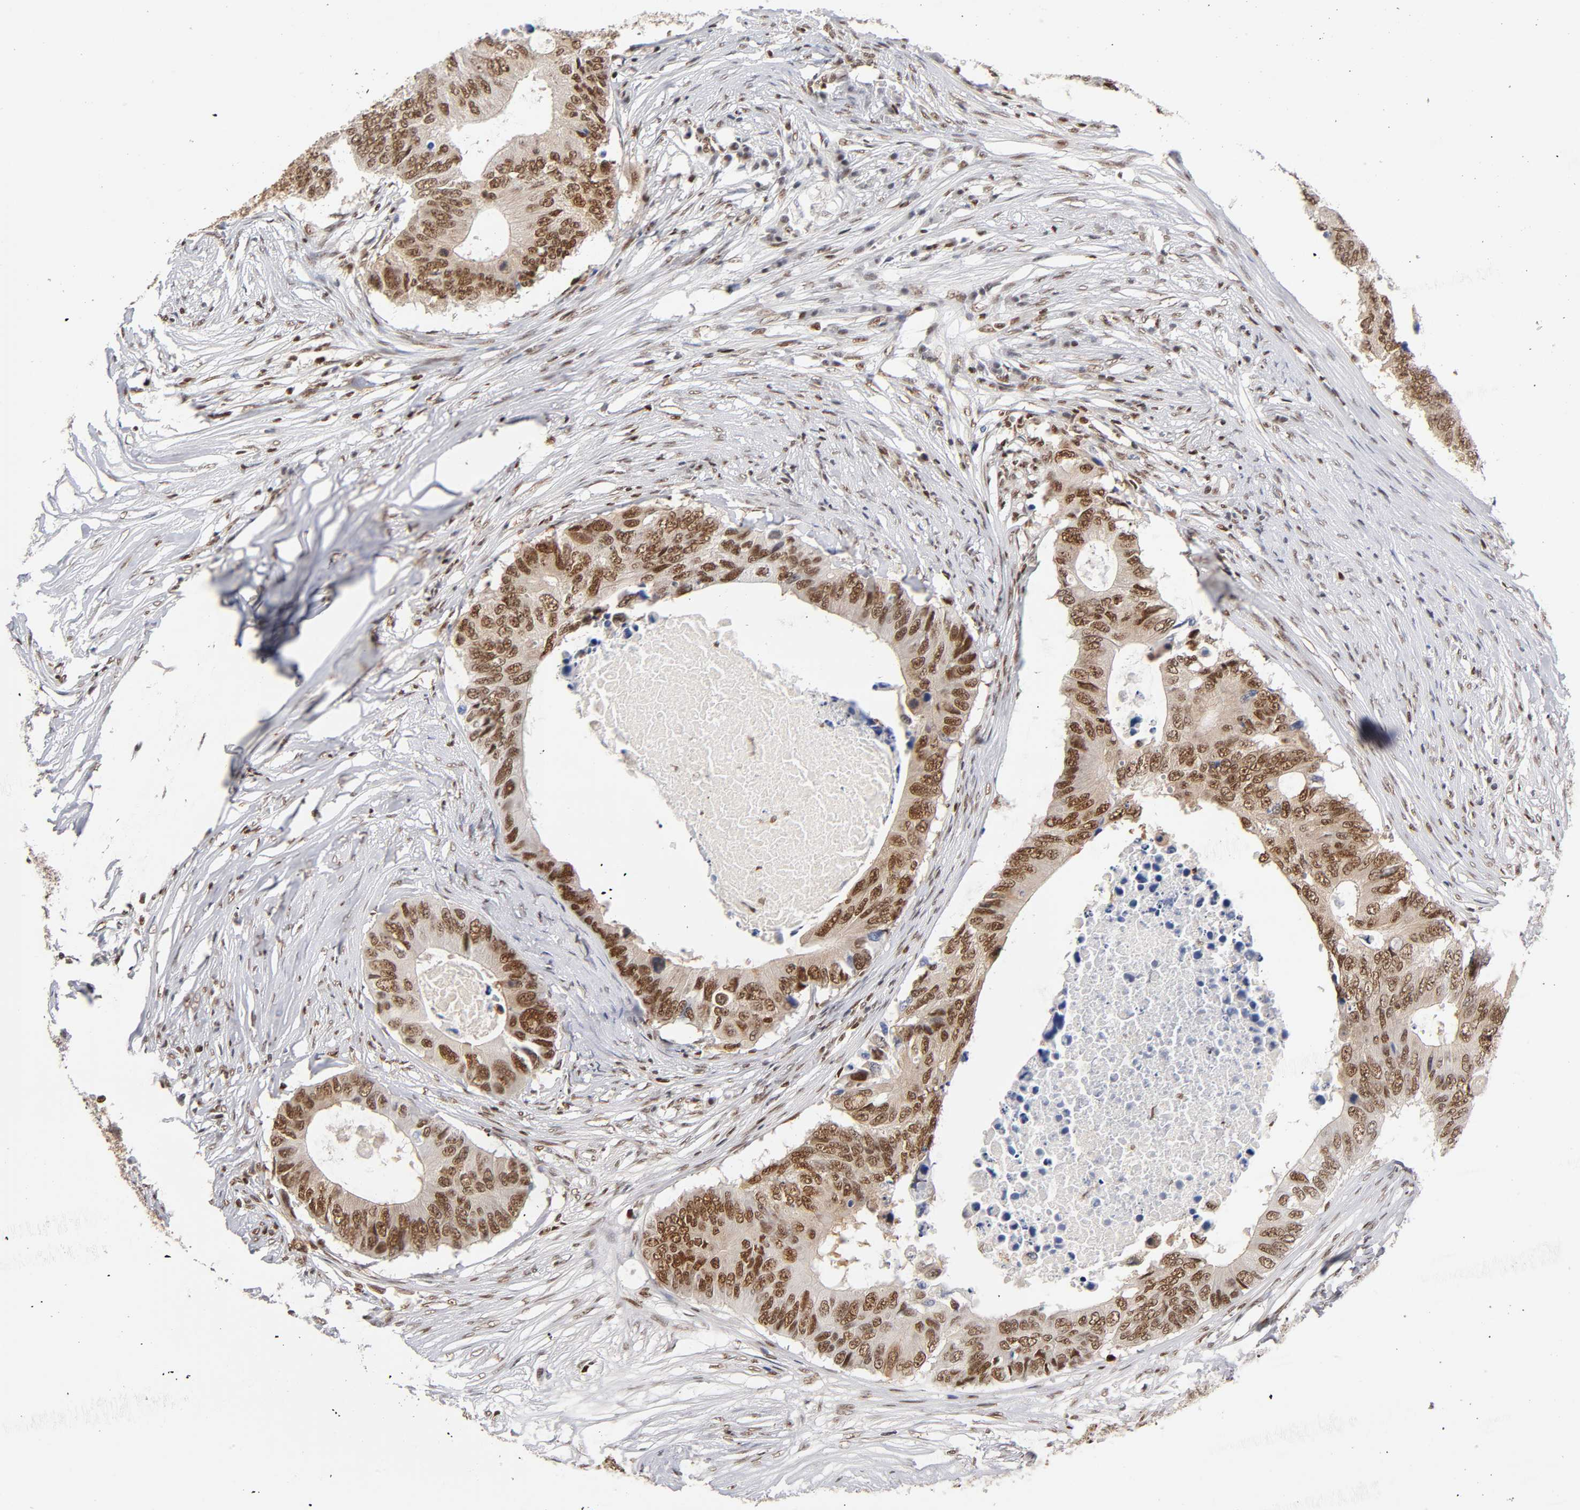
{"staining": {"intensity": "strong", "quantity": ">75%", "location": "nuclear"}, "tissue": "colorectal cancer", "cell_type": "Tumor cells", "image_type": "cancer", "snomed": [{"axis": "morphology", "description": "Adenocarcinoma, NOS"}, {"axis": "topography", "description": "Colon"}], "caption": "Immunohistochemistry (IHC) image of neoplastic tissue: colorectal cancer stained using immunohistochemistry reveals high levels of strong protein expression localized specifically in the nuclear of tumor cells, appearing as a nuclear brown color.", "gene": "ILKAP", "patient": {"sex": "male", "age": 71}}